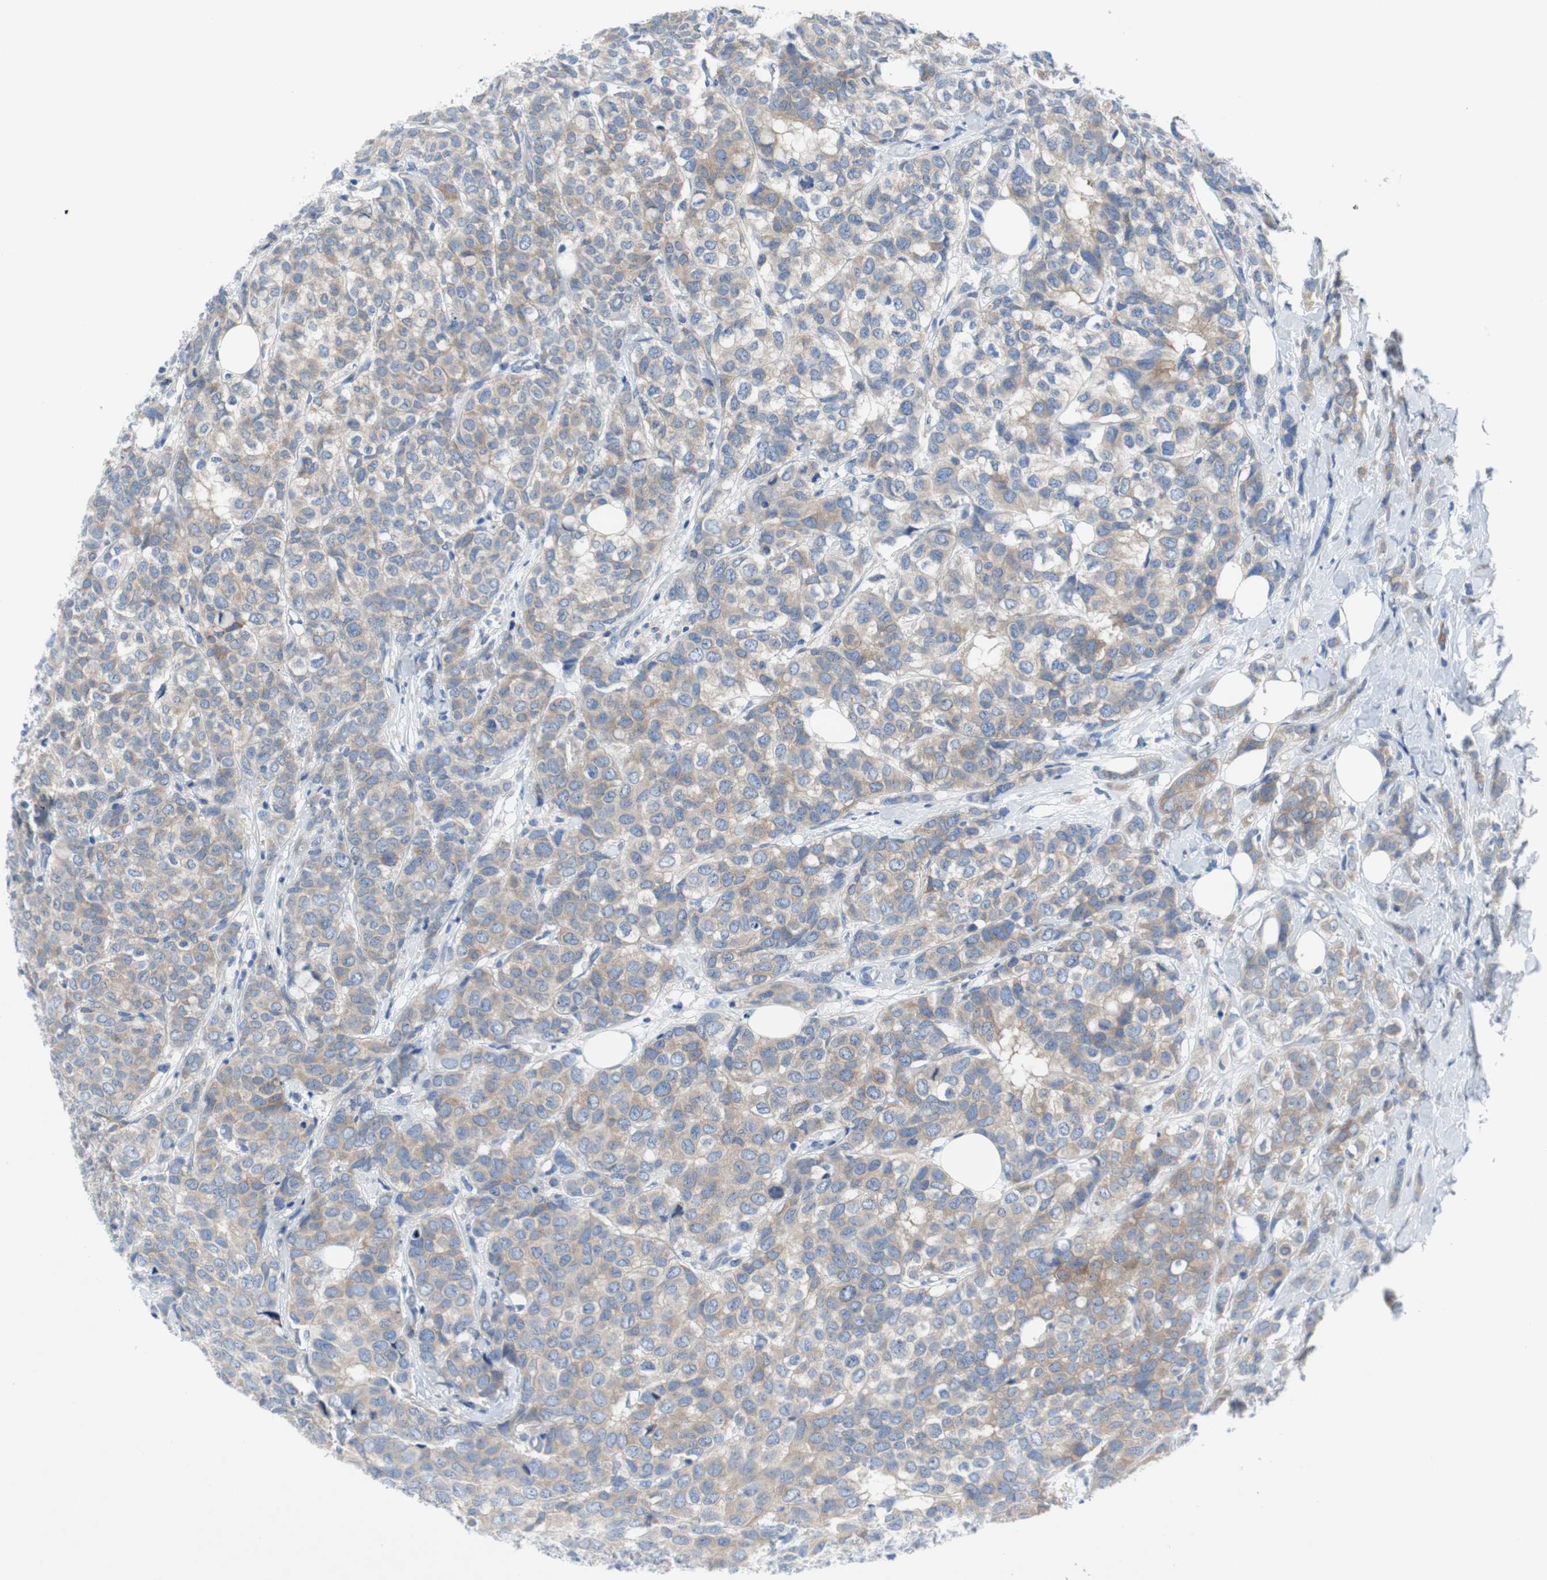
{"staining": {"intensity": "weak", "quantity": ">75%", "location": "cytoplasmic/membranous"}, "tissue": "breast cancer", "cell_type": "Tumor cells", "image_type": "cancer", "snomed": [{"axis": "morphology", "description": "Lobular carcinoma"}, {"axis": "topography", "description": "Breast"}], "caption": "IHC (DAB) staining of human lobular carcinoma (breast) reveals weak cytoplasmic/membranous protein expression in about >75% of tumor cells. The staining was performed using DAB (3,3'-diaminobenzidine) to visualize the protein expression in brown, while the nuclei were stained in blue with hematoxylin (Magnification: 20x).", "gene": "EEF2K", "patient": {"sex": "female", "age": 60}}